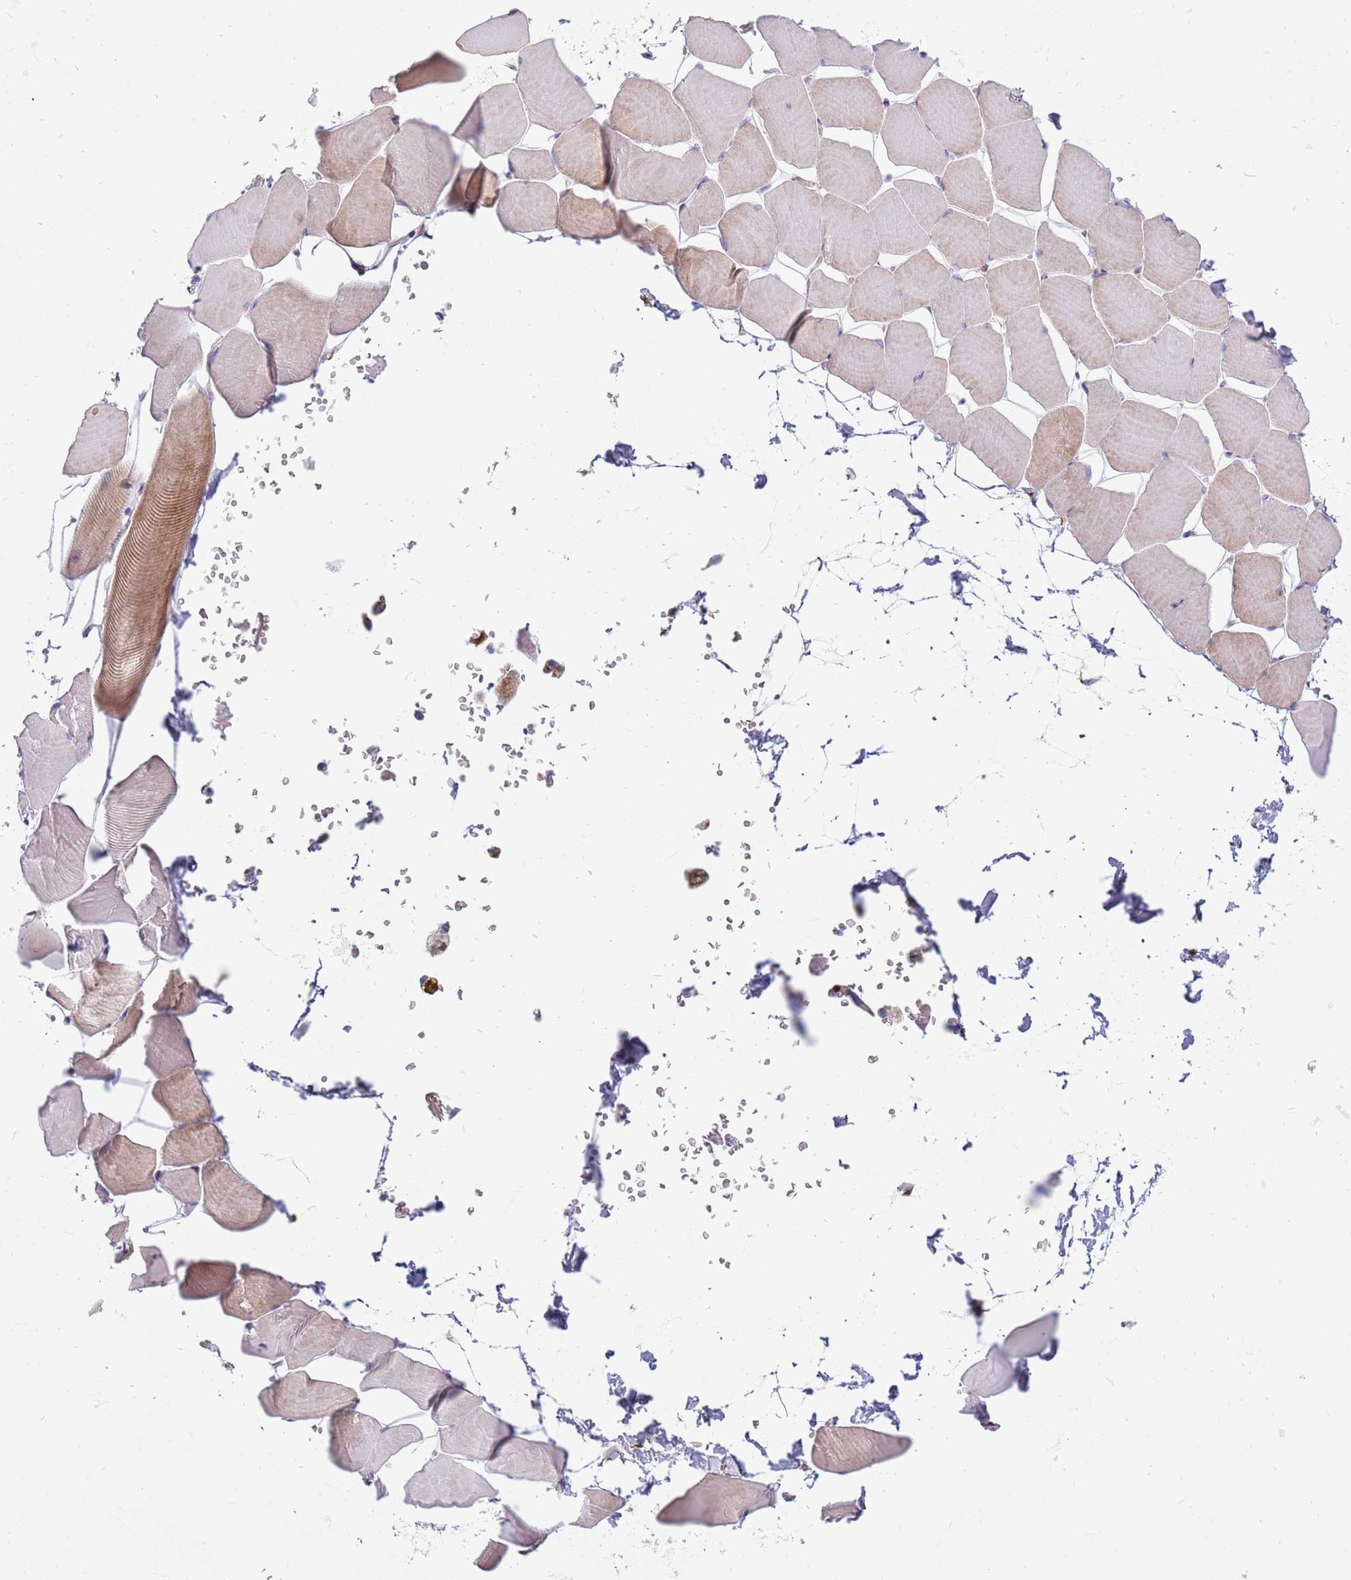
{"staining": {"intensity": "moderate", "quantity": "25%-75%", "location": "cytoplasmic/membranous"}, "tissue": "skeletal muscle", "cell_type": "Myocytes", "image_type": "normal", "snomed": [{"axis": "morphology", "description": "Normal tissue, NOS"}, {"axis": "topography", "description": "Skeletal muscle"}], "caption": "The image exhibits a brown stain indicating the presence of a protein in the cytoplasmic/membranous of myocytes in skeletal muscle. The protein of interest is shown in brown color, while the nuclei are stained blue.", "gene": "MOGAT1", "patient": {"sex": "male", "age": 25}}